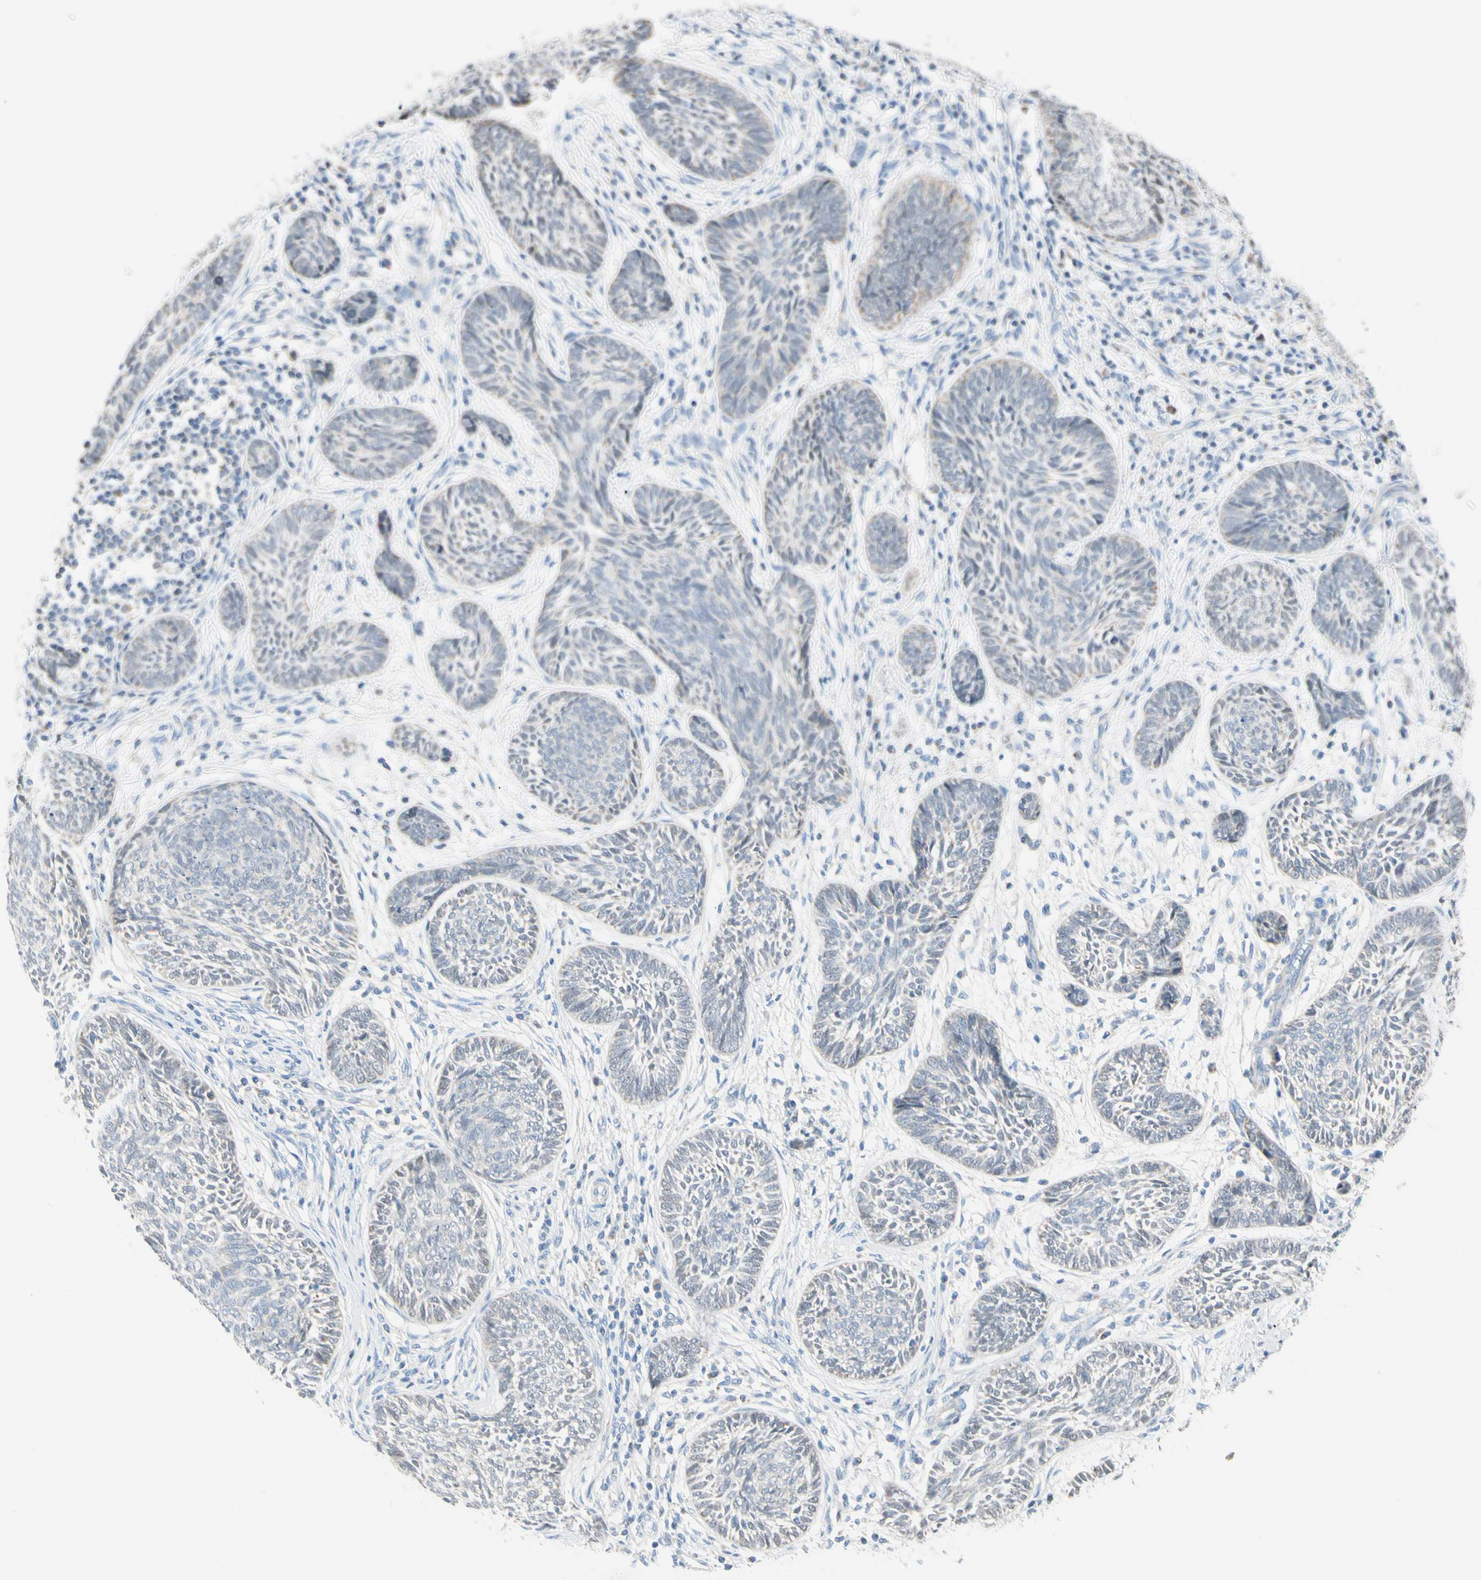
{"staining": {"intensity": "weak", "quantity": "<25%", "location": "cytoplasmic/membranous"}, "tissue": "skin cancer", "cell_type": "Tumor cells", "image_type": "cancer", "snomed": [{"axis": "morphology", "description": "Papilloma, NOS"}, {"axis": "morphology", "description": "Basal cell carcinoma"}, {"axis": "topography", "description": "Skin"}], "caption": "Immunohistochemical staining of skin cancer (basal cell carcinoma) reveals no significant expression in tumor cells.", "gene": "MFF", "patient": {"sex": "male", "age": 87}}